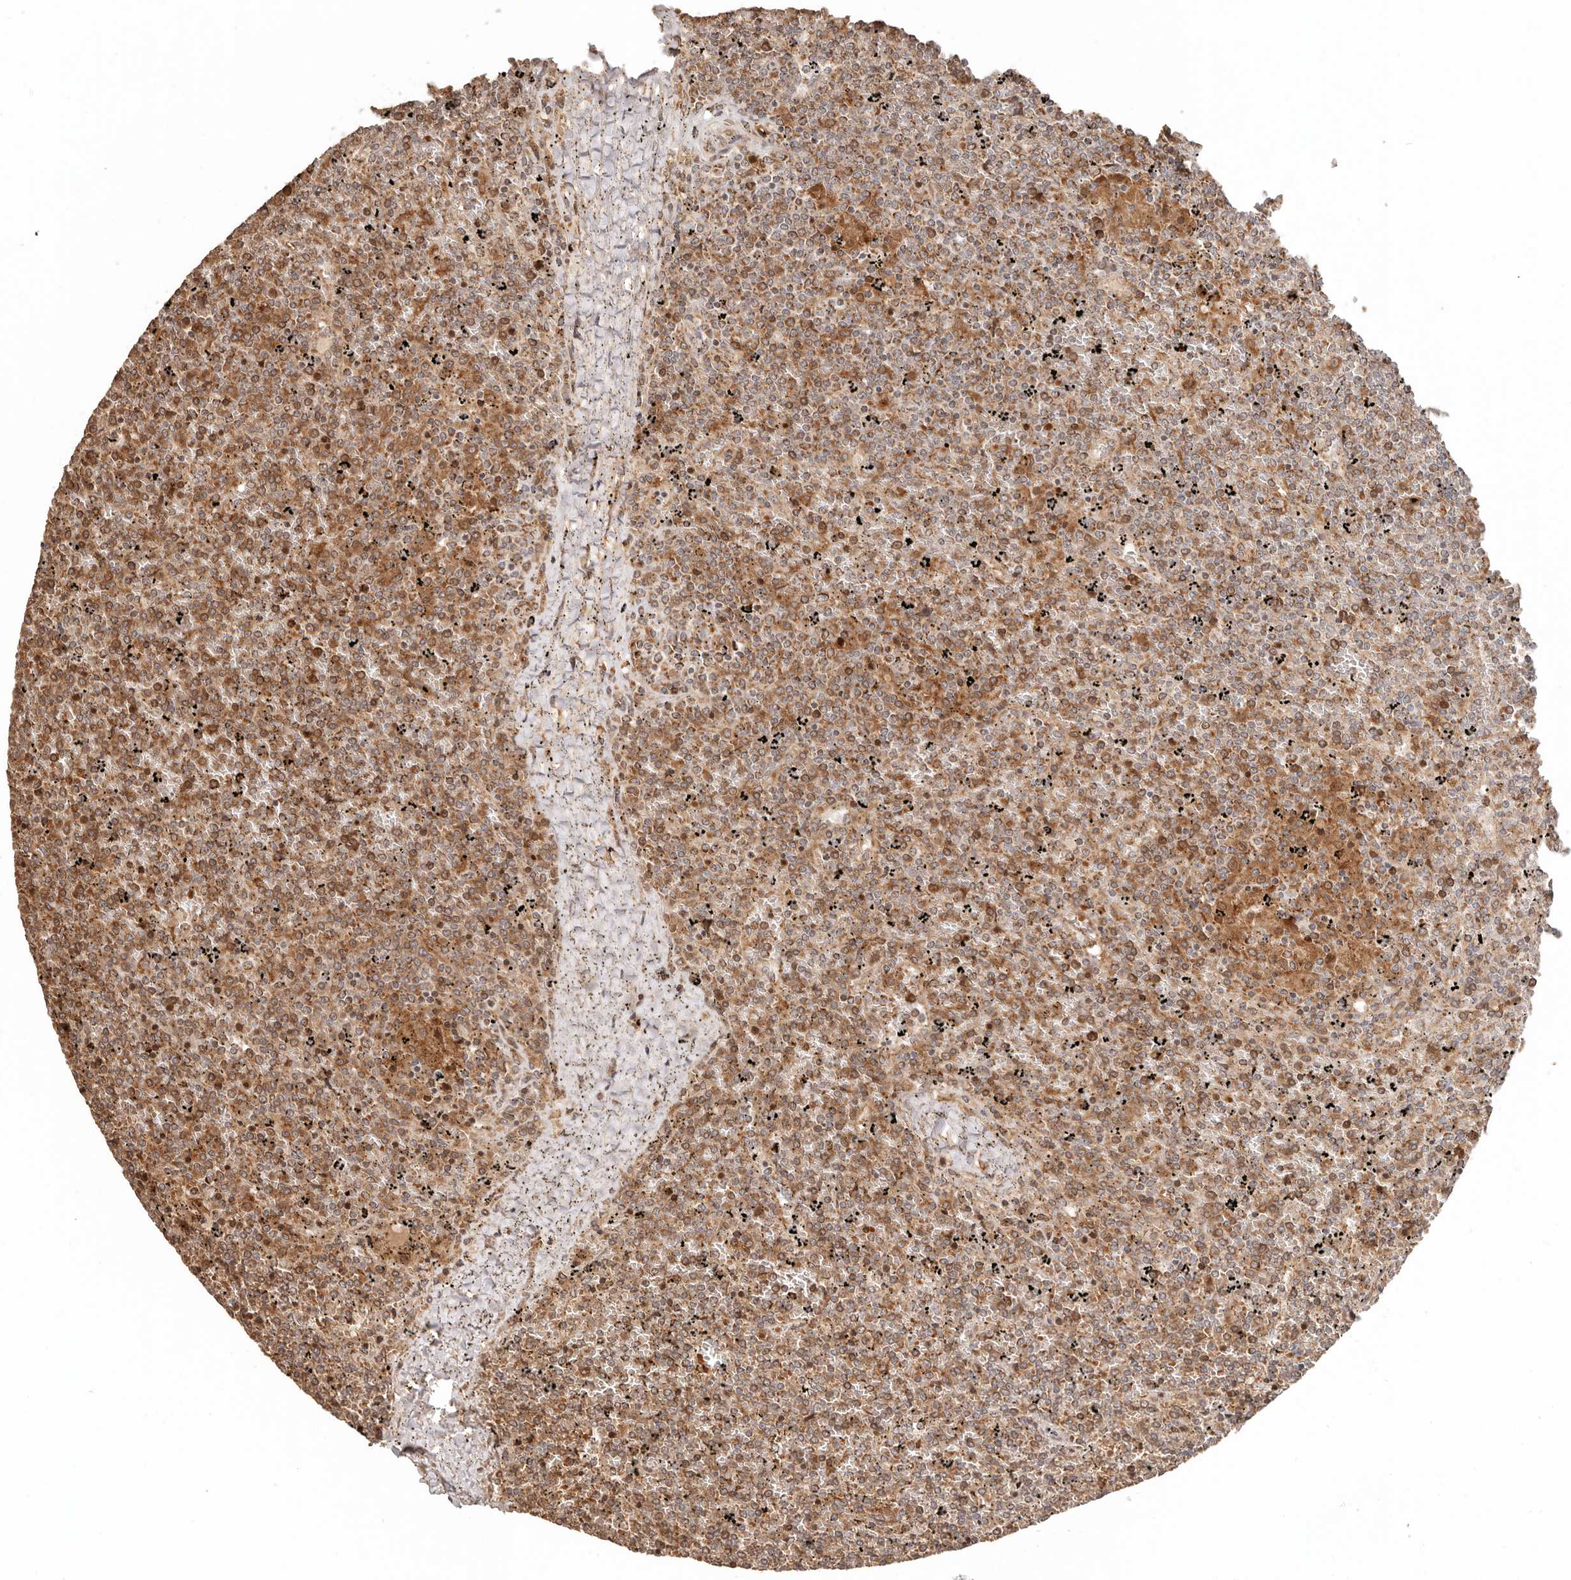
{"staining": {"intensity": "moderate", "quantity": ">75%", "location": "cytoplasmic/membranous"}, "tissue": "lymphoma", "cell_type": "Tumor cells", "image_type": "cancer", "snomed": [{"axis": "morphology", "description": "Malignant lymphoma, non-Hodgkin's type, Low grade"}, {"axis": "topography", "description": "Spleen"}], "caption": "High-magnification brightfield microscopy of lymphoma stained with DAB (3,3'-diaminobenzidine) (brown) and counterstained with hematoxylin (blue). tumor cells exhibit moderate cytoplasmic/membranous positivity is present in approximately>75% of cells.", "gene": "NDUFB11", "patient": {"sex": "female", "age": 19}}